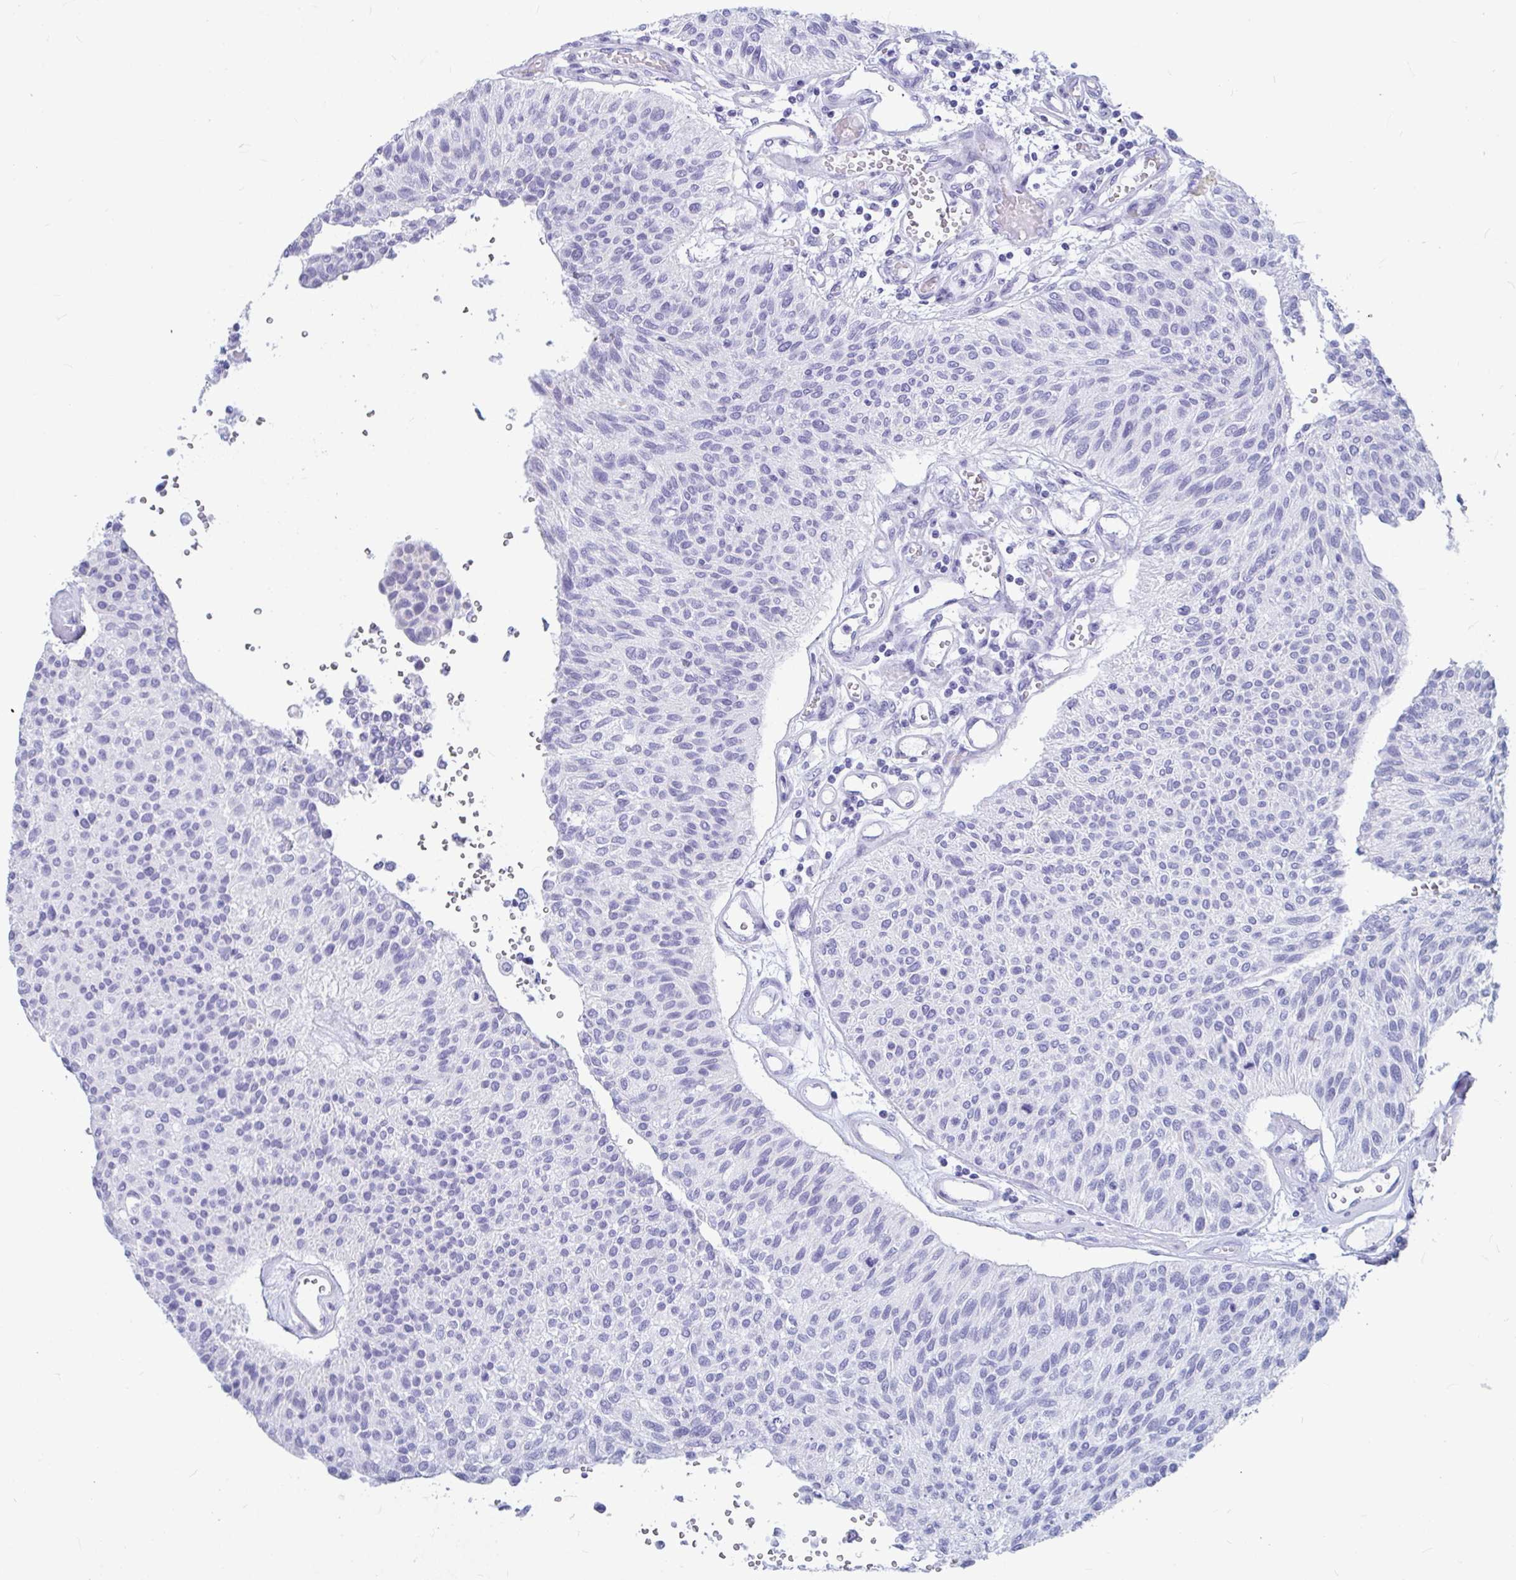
{"staining": {"intensity": "negative", "quantity": "none", "location": "none"}, "tissue": "urothelial cancer", "cell_type": "Tumor cells", "image_type": "cancer", "snomed": [{"axis": "morphology", "description": "Urothelial carcinoma, NOS"}, {"axis": "topography", "description": "Urinary bladder"}], "caption": "DAB (3,3'-diaminobenzidine) immunohistochemical staining of urothelial cancer displays no significant expression in tumor cells. (DAB immunohistochemistry (IHC) with hematoxylin counter stain).", "gene": "OR5J2", "patient": {"sex": "male", "age": 55}}